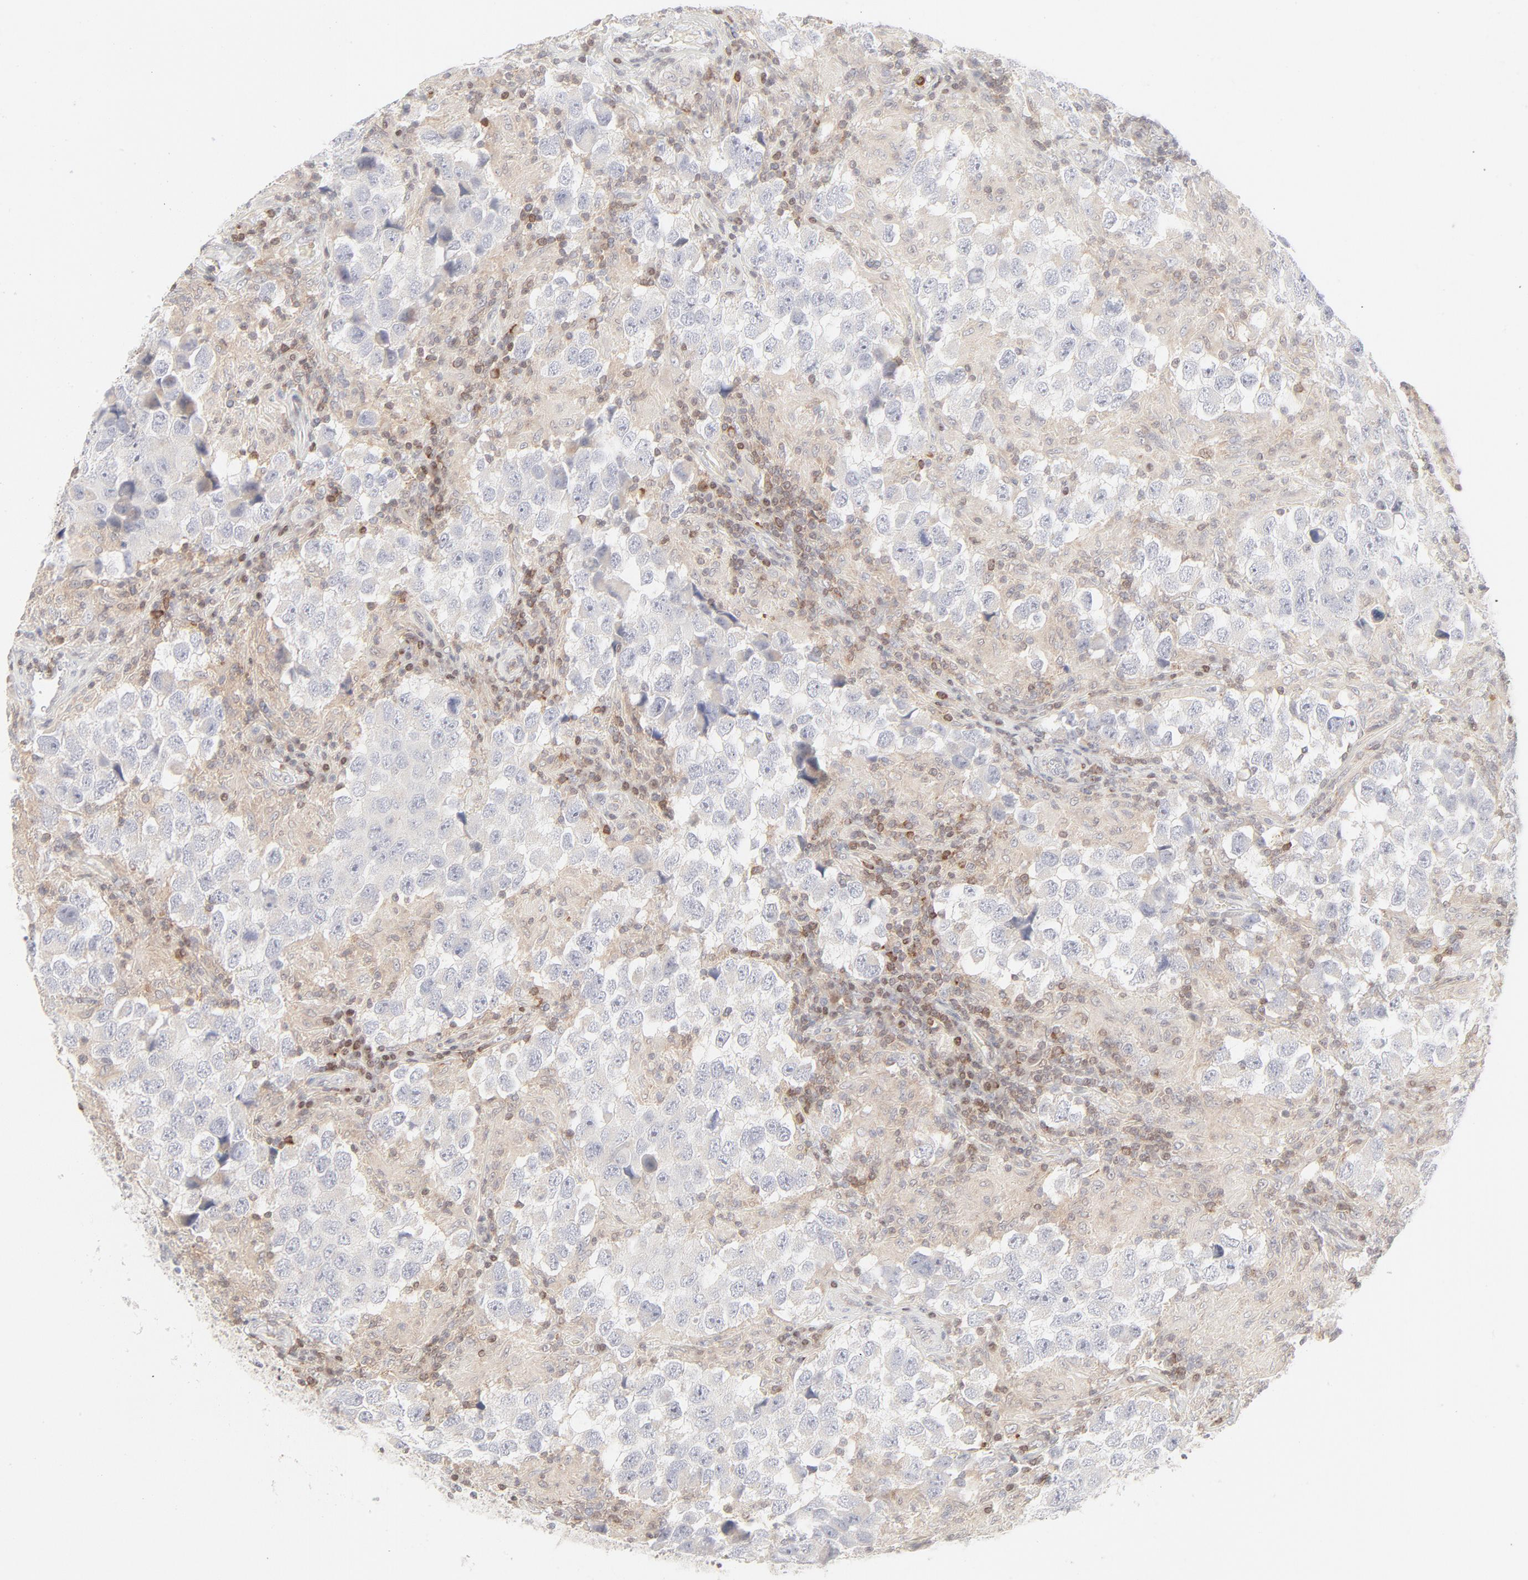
{"staining": {"intensity": "negative", "quantity": "none", "location": "none"}, "tissue": "testis cancer", "cell_type": "Tumor cells", "image_type": "cancer", "snomed": [{"axis": "morphology", "description": "Carcinoma, Embryonal, NOS"}, {"axis": "topography", "description": "Testis"}], "caption": "Immunohistochemistry (IHC) image of testis embryonal carcinoma stained for a protein (brown), which displays no staining in tumor cells.", "gene": "PRKCB", "patient": {"sex": "male", "age": 21}}